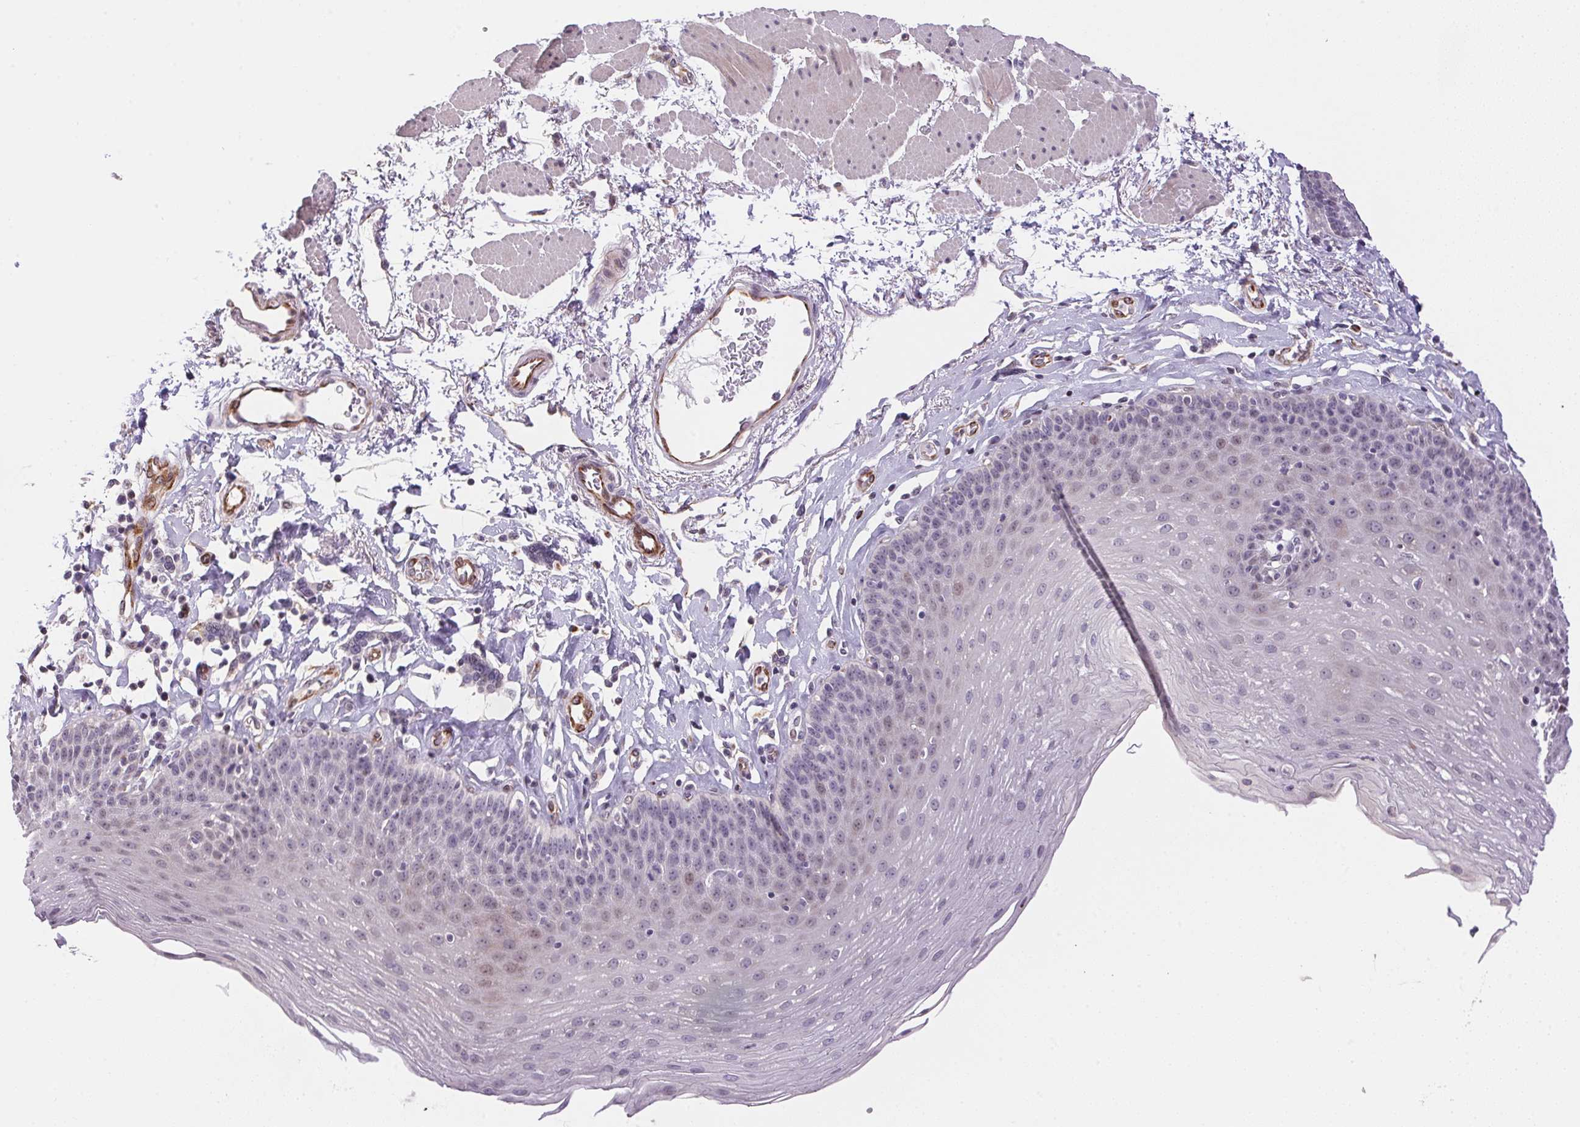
{"staining": {"intensity": "negative", "quantity": "none", "location": "none"}, "tissue": "esophagus", "cell_type": "Squamous epithelial cells", "image_type": "normal", "snomed": [{"axis": "morphology", "description": "Normal tissue, NOS"}, {"axis": "topography", "description": "Esophagus"}], "caption": "Immunohistochemistry histopathology image of normal esophagus: human esophagus stained with DAB (3,3'-diaminobenzidine) displays no significant protein positivity in squamous epithelial cells.", "gene": "GYG2", "patient": {"sex": "female", "age": 81}}